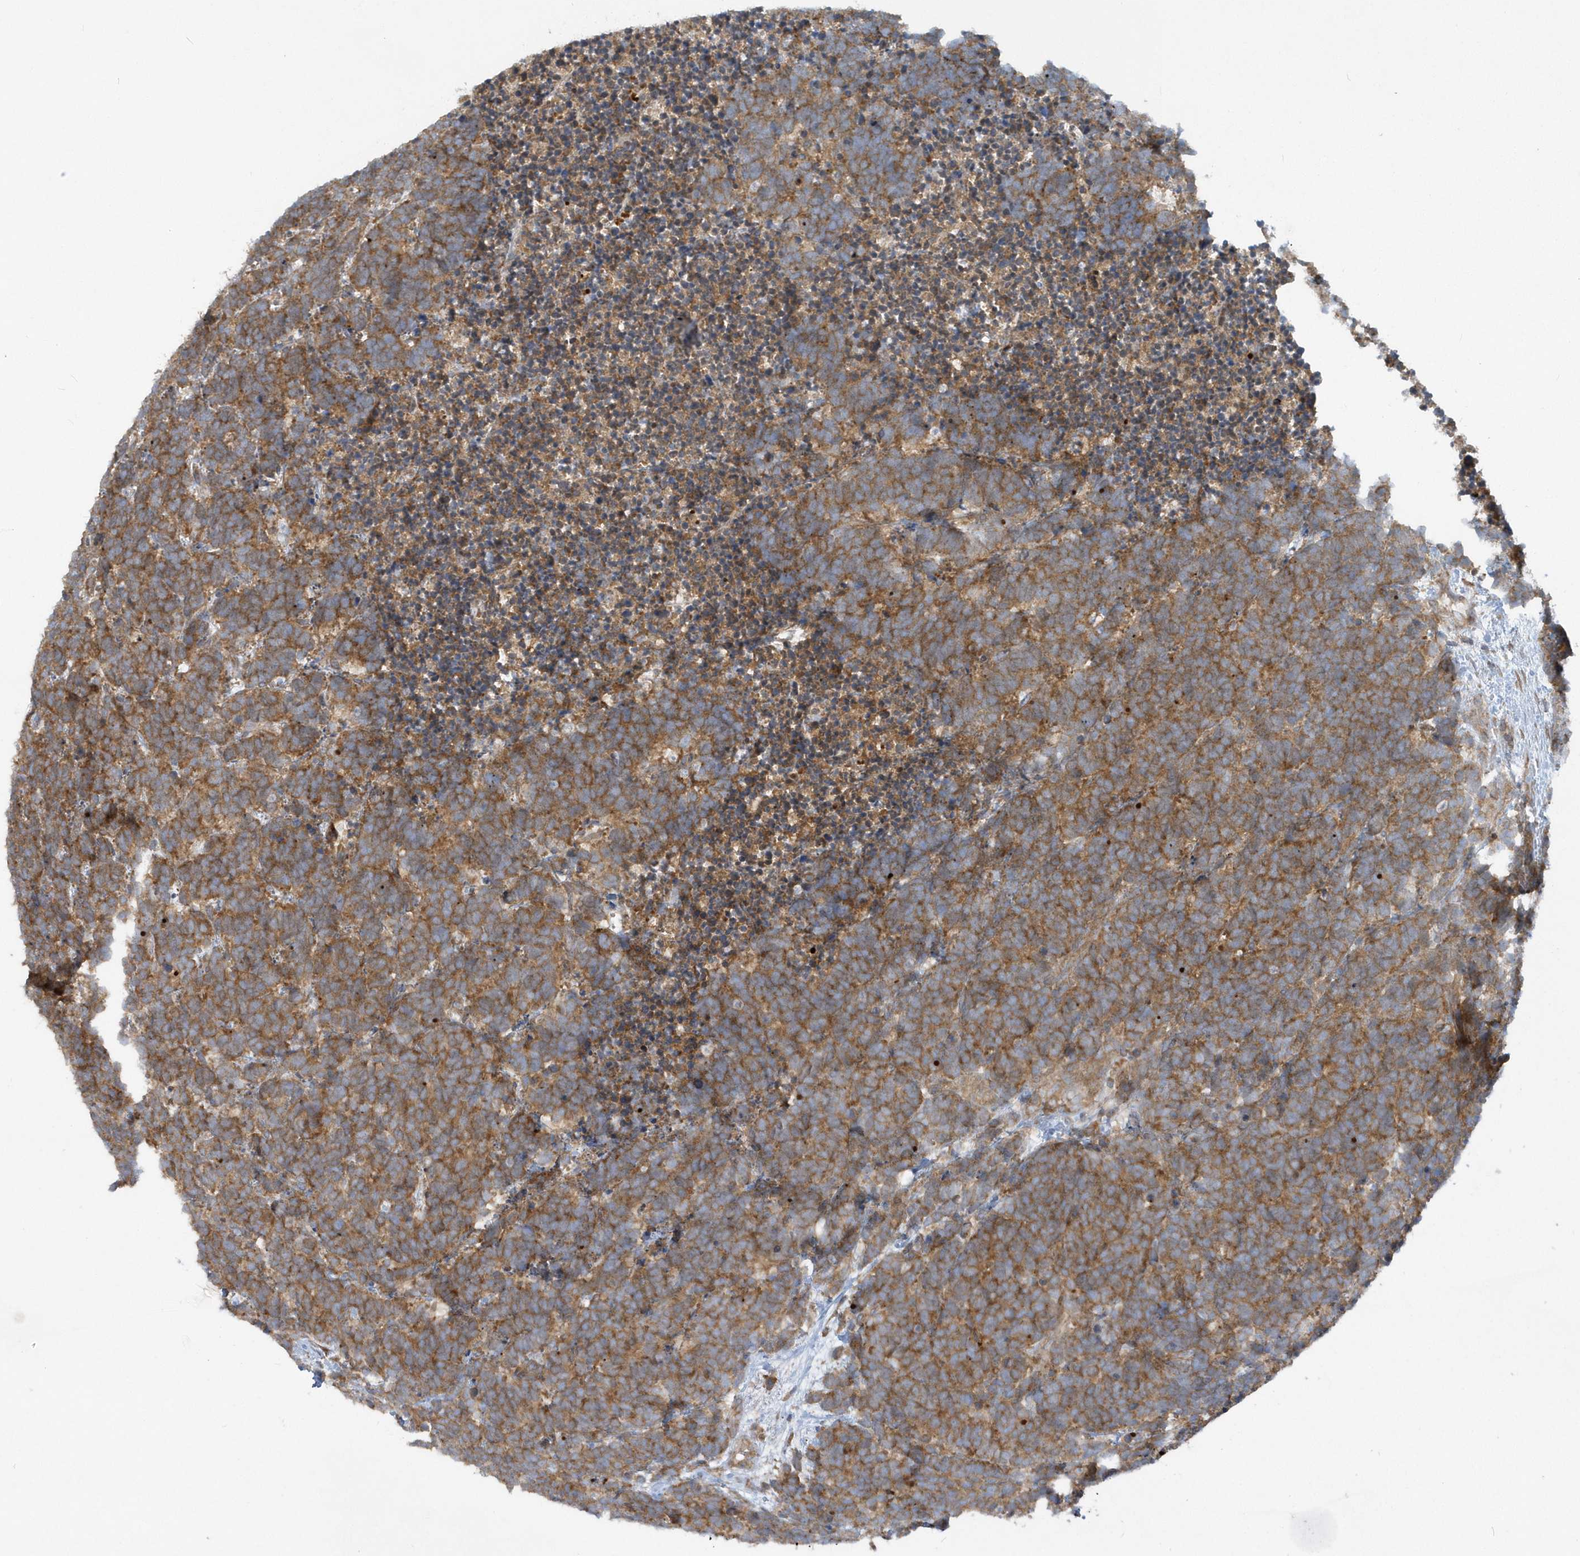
{"staining": {"intensity": "moderate", "quantity": ">75%", "location": "cytoplasmic/membranous"}, "tissue": "carcinoid", "cell_type": "Tumor cells", "image_type": "cancer", "snomed": [{"axis": "morphology", "description": "Carcinoma, NOS"}, {"axis": "morphology", "description": "Carcinoid, malignant, NOS"}, {"axis": "topography", "description": "Urinary bladder"}], "caption": "Immunohistochemistry (IHC) staining of carcinoid, which shows medium levels of moderate cytoplasmic/membranous staining in about >75% of tumor cells indicating moderate cytoplasmic/membranous protein expression. The staining was performed using DAB (brown) for protein detection and nuclei were counterstained in hematoxylin (blue).", "gene": "CNOT10", "patient": {"sex": "male", "age": 57}}